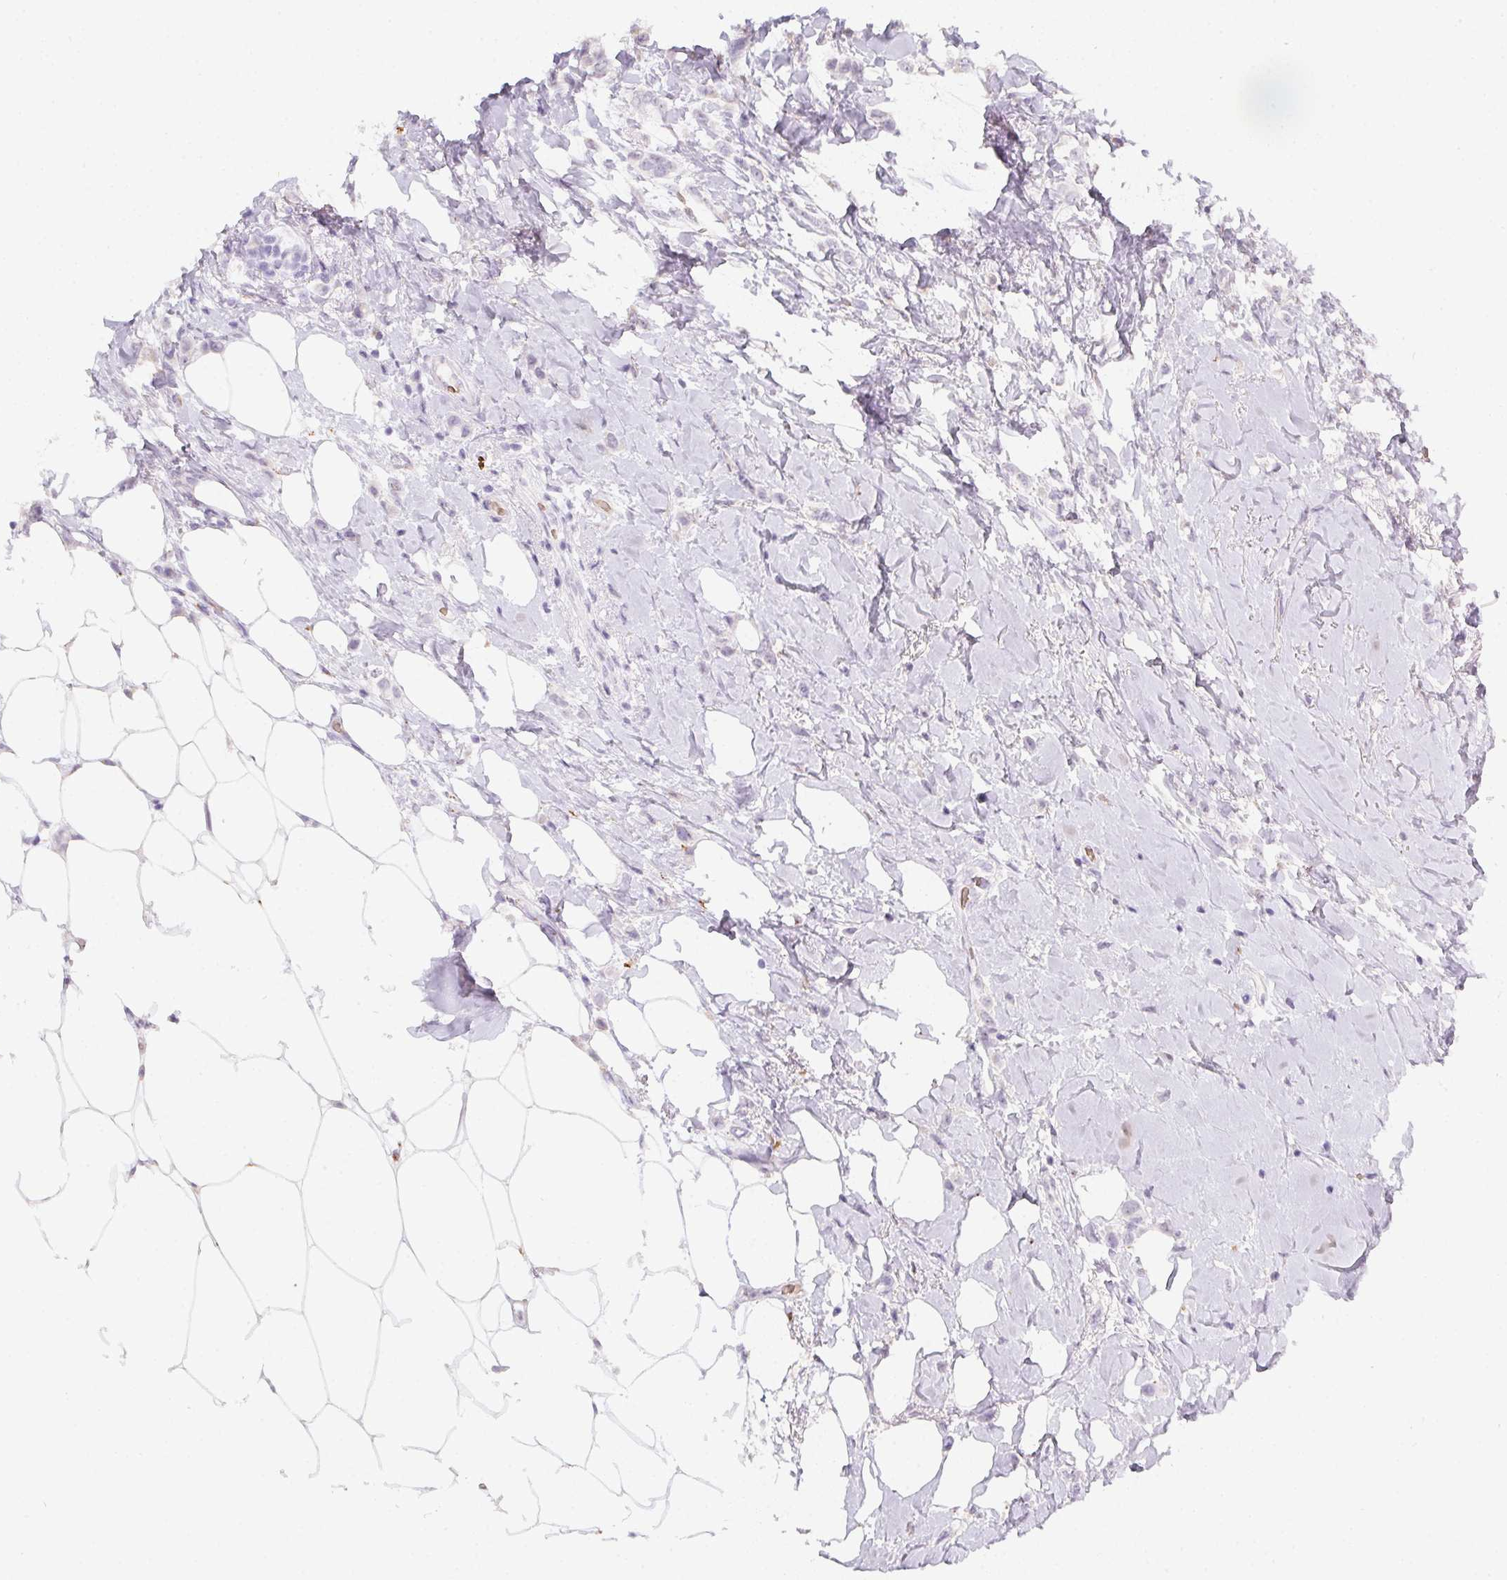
{"staining": {"intensity": "negative", "quantity": "none", "location": "none"}, "tissue": "breast cancer", "cell_type": "Tumor cells", "image_type": "cancer", "snomed": [{"axis": "morphology", "description": "Lobular carcinoma"}, {"axis": "topography", "description": "Breast"}], "caption": "There is no significant staining in tumor cells of breast cancer. (Brightfield microscopy of DAB IHC at high magnification).", "gene": "DCD", "patient": {"sex": "female", "age": 66}}